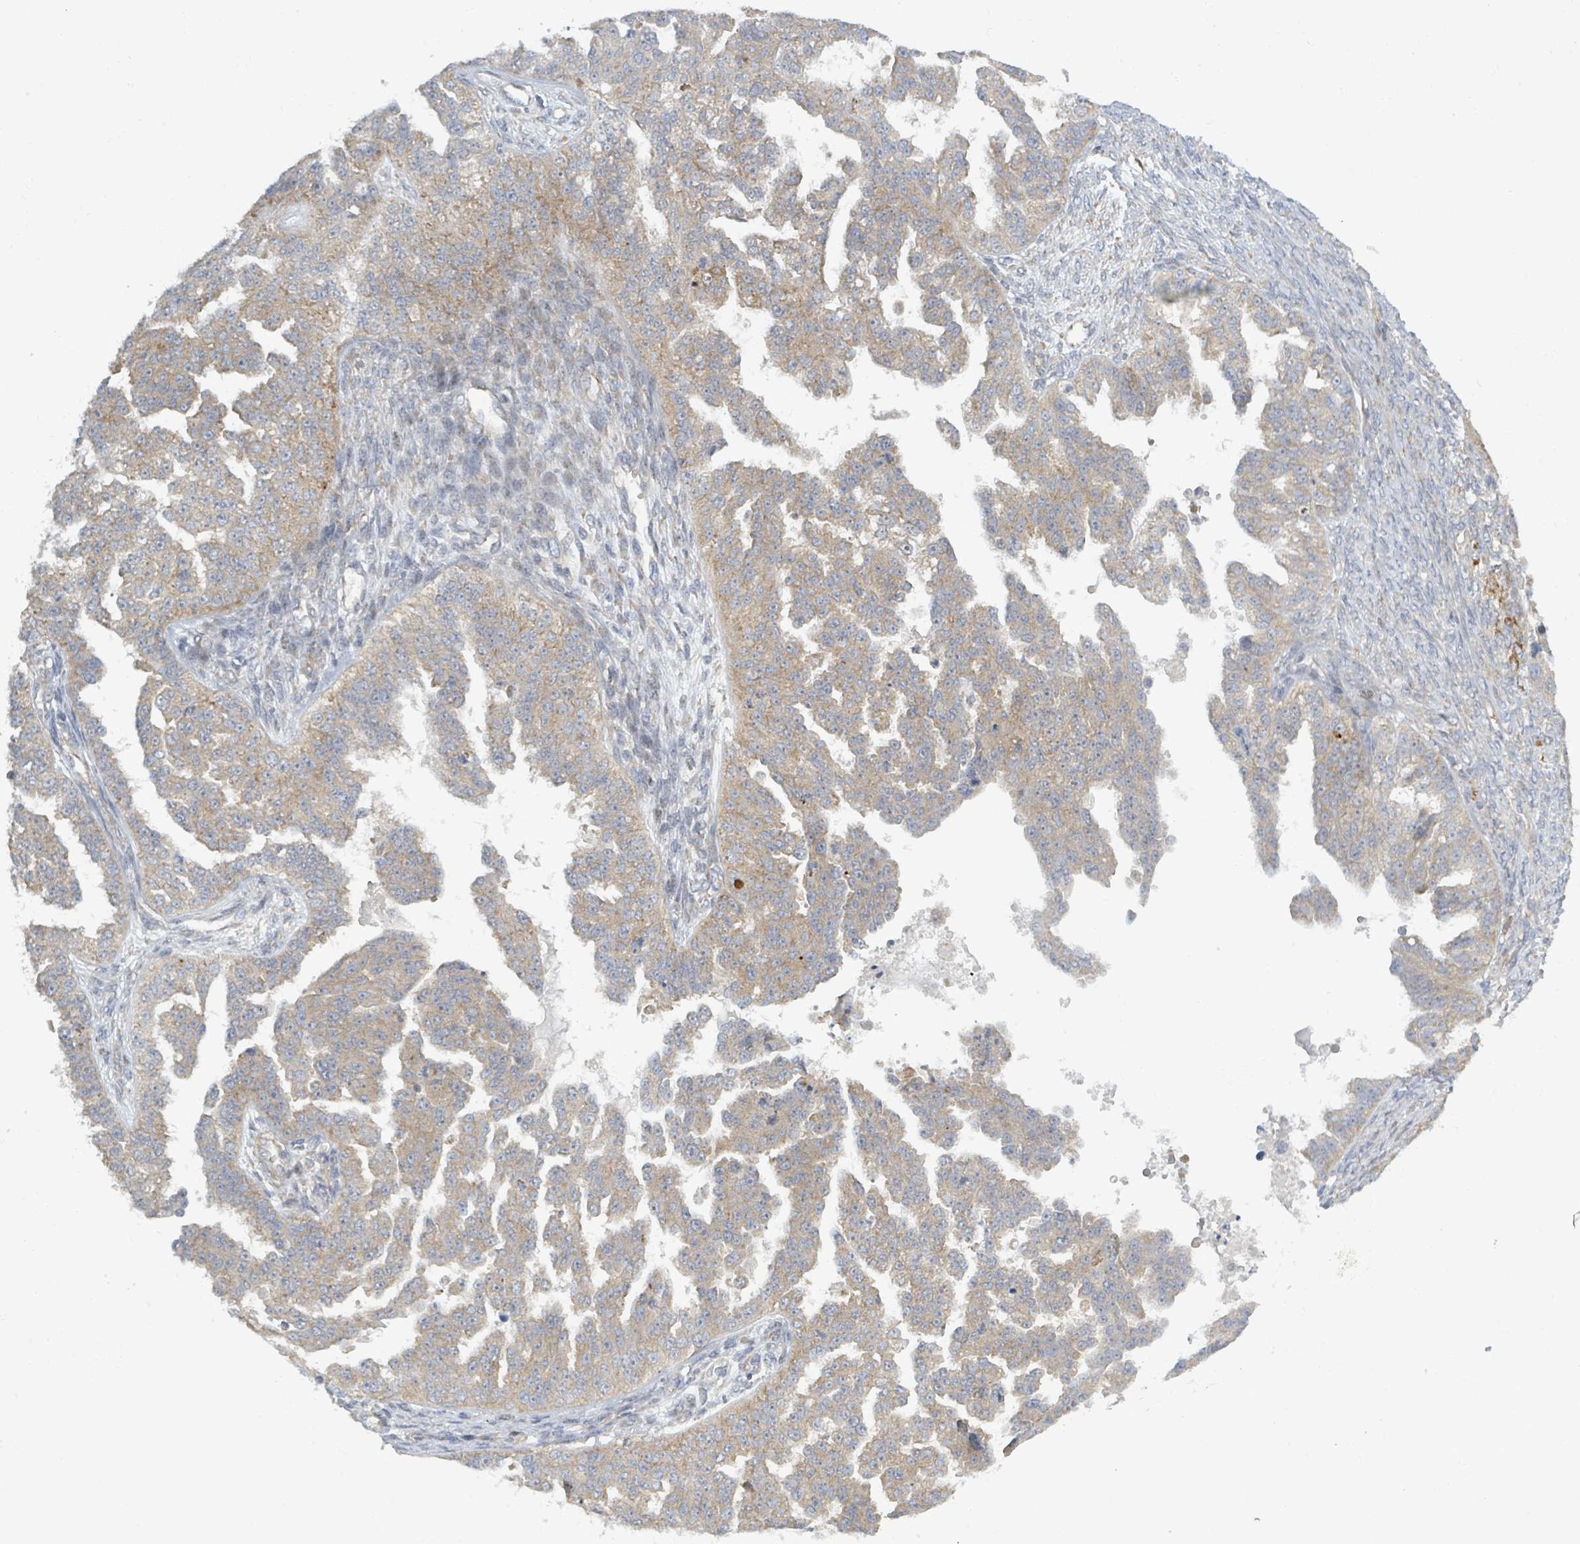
{"staining": {"intensity": "moderate", "quantity": ">75%", "location": "cytoplasmic/membranous"}, "tissue": "ovarian cancer", "cell_type": "Tumor cells", "image_type": "cancer", "snomed": [{"axis": "morphology", "description": "Cystadenocarcinoma, serous, NOS"}, {"axis": "topography", "description": "Ovary"}], "caption": "Moderate cytoplasmic/membranous protein staining is seen in approximately >75% of tumor cells in ovarian serous cystadenocarcinoma.", "gene": "RPL32", "patient": {"sex": "female", "age": 58}}